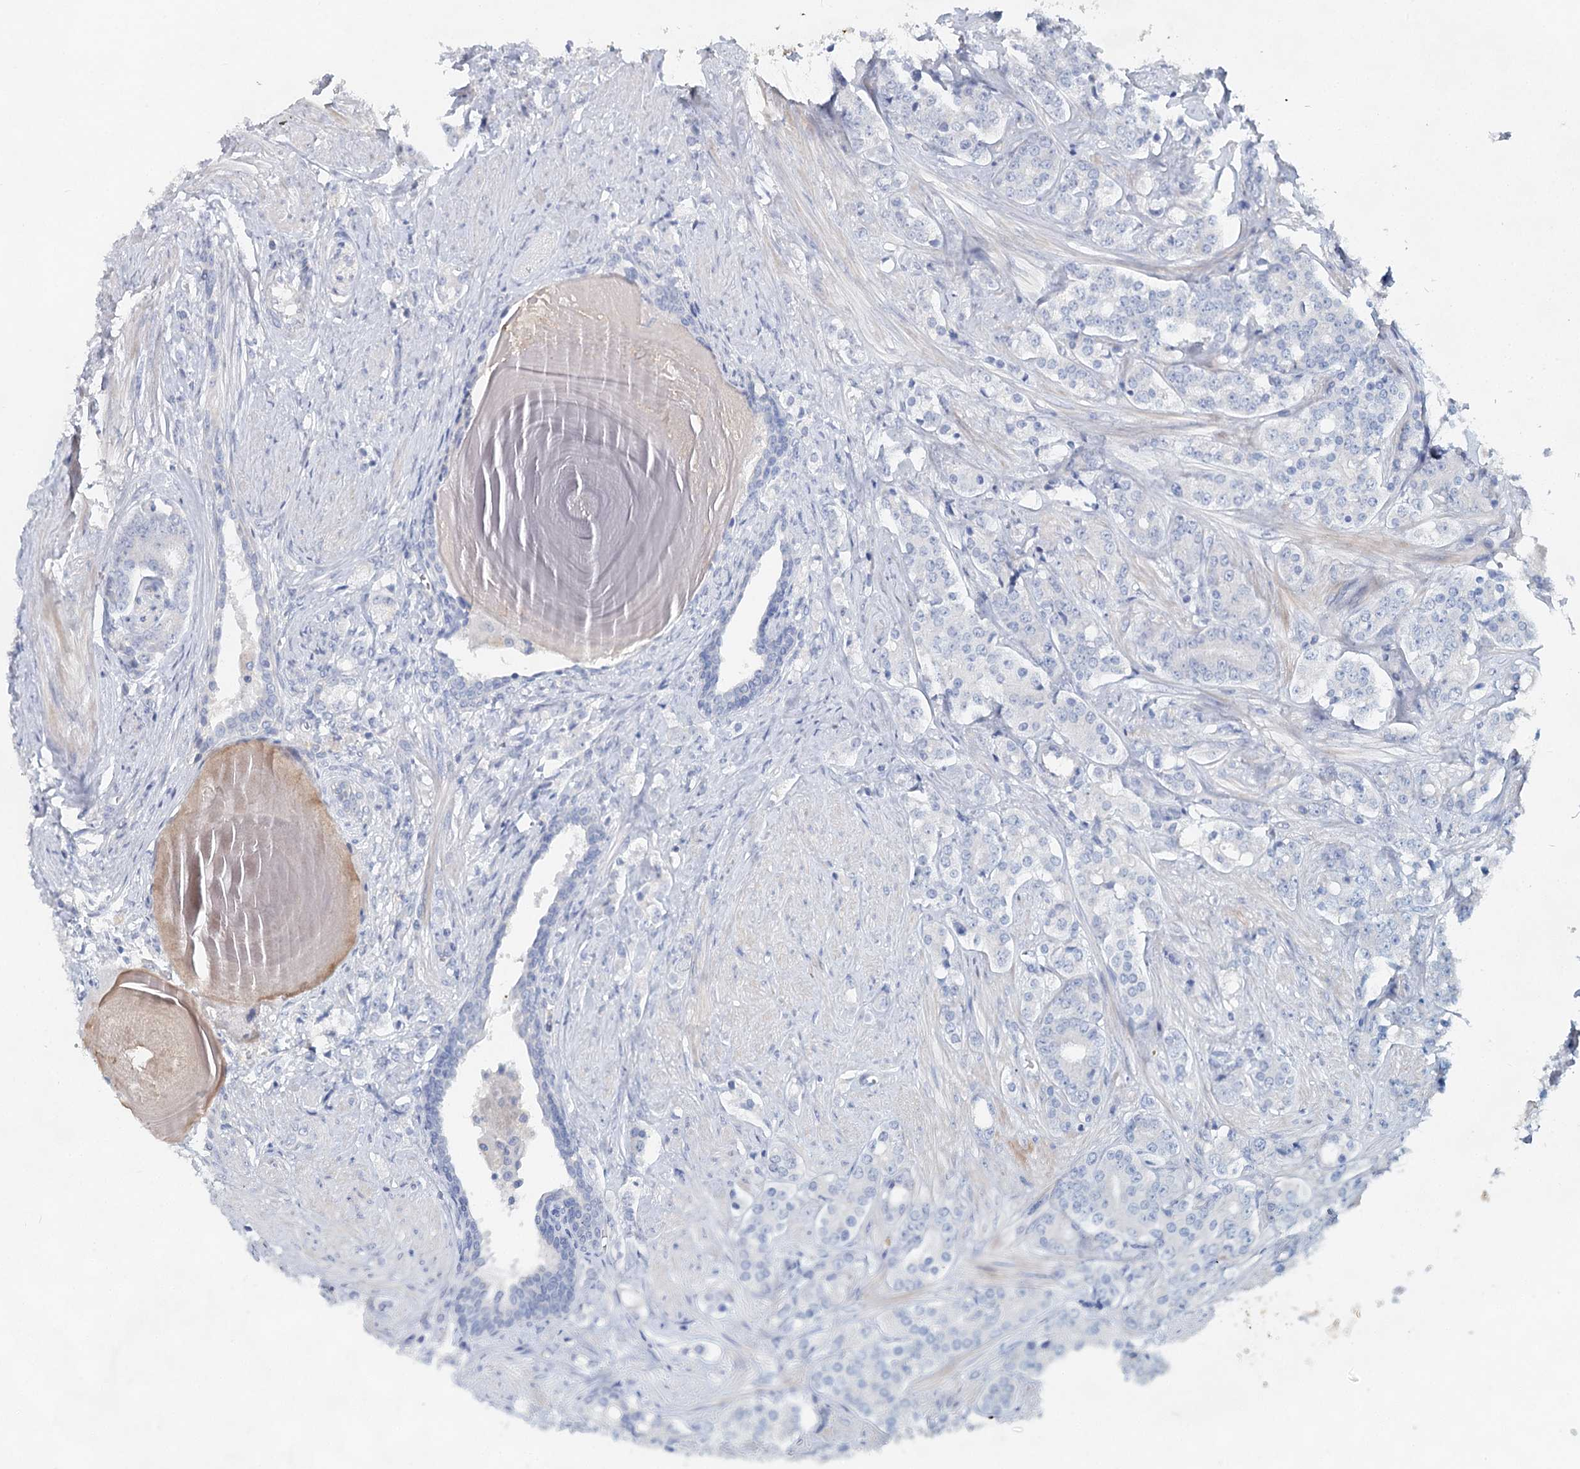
{"staining": {"intensity": "negative", "quantity": "none", "location": "none"}, "tissue": "prostate cancer", "cell_type": "Tumor cells", "image_type": "cancer", "snomed": [{"axis": "morphology", "description": "Adenocarcinoma, High grade"}, {"axis": "topography", "description": "Prostate"}], "caption": "Immunohistochemistry (IHC) histopathology image of neoplastic tissue: human prostate cancer (high-grade adenocarcinoma) stained with DAB exhibits no significant protein expression in tumor cells.", "gene": "MYL6B", "patient": {"sex": "male", "age": 62}}